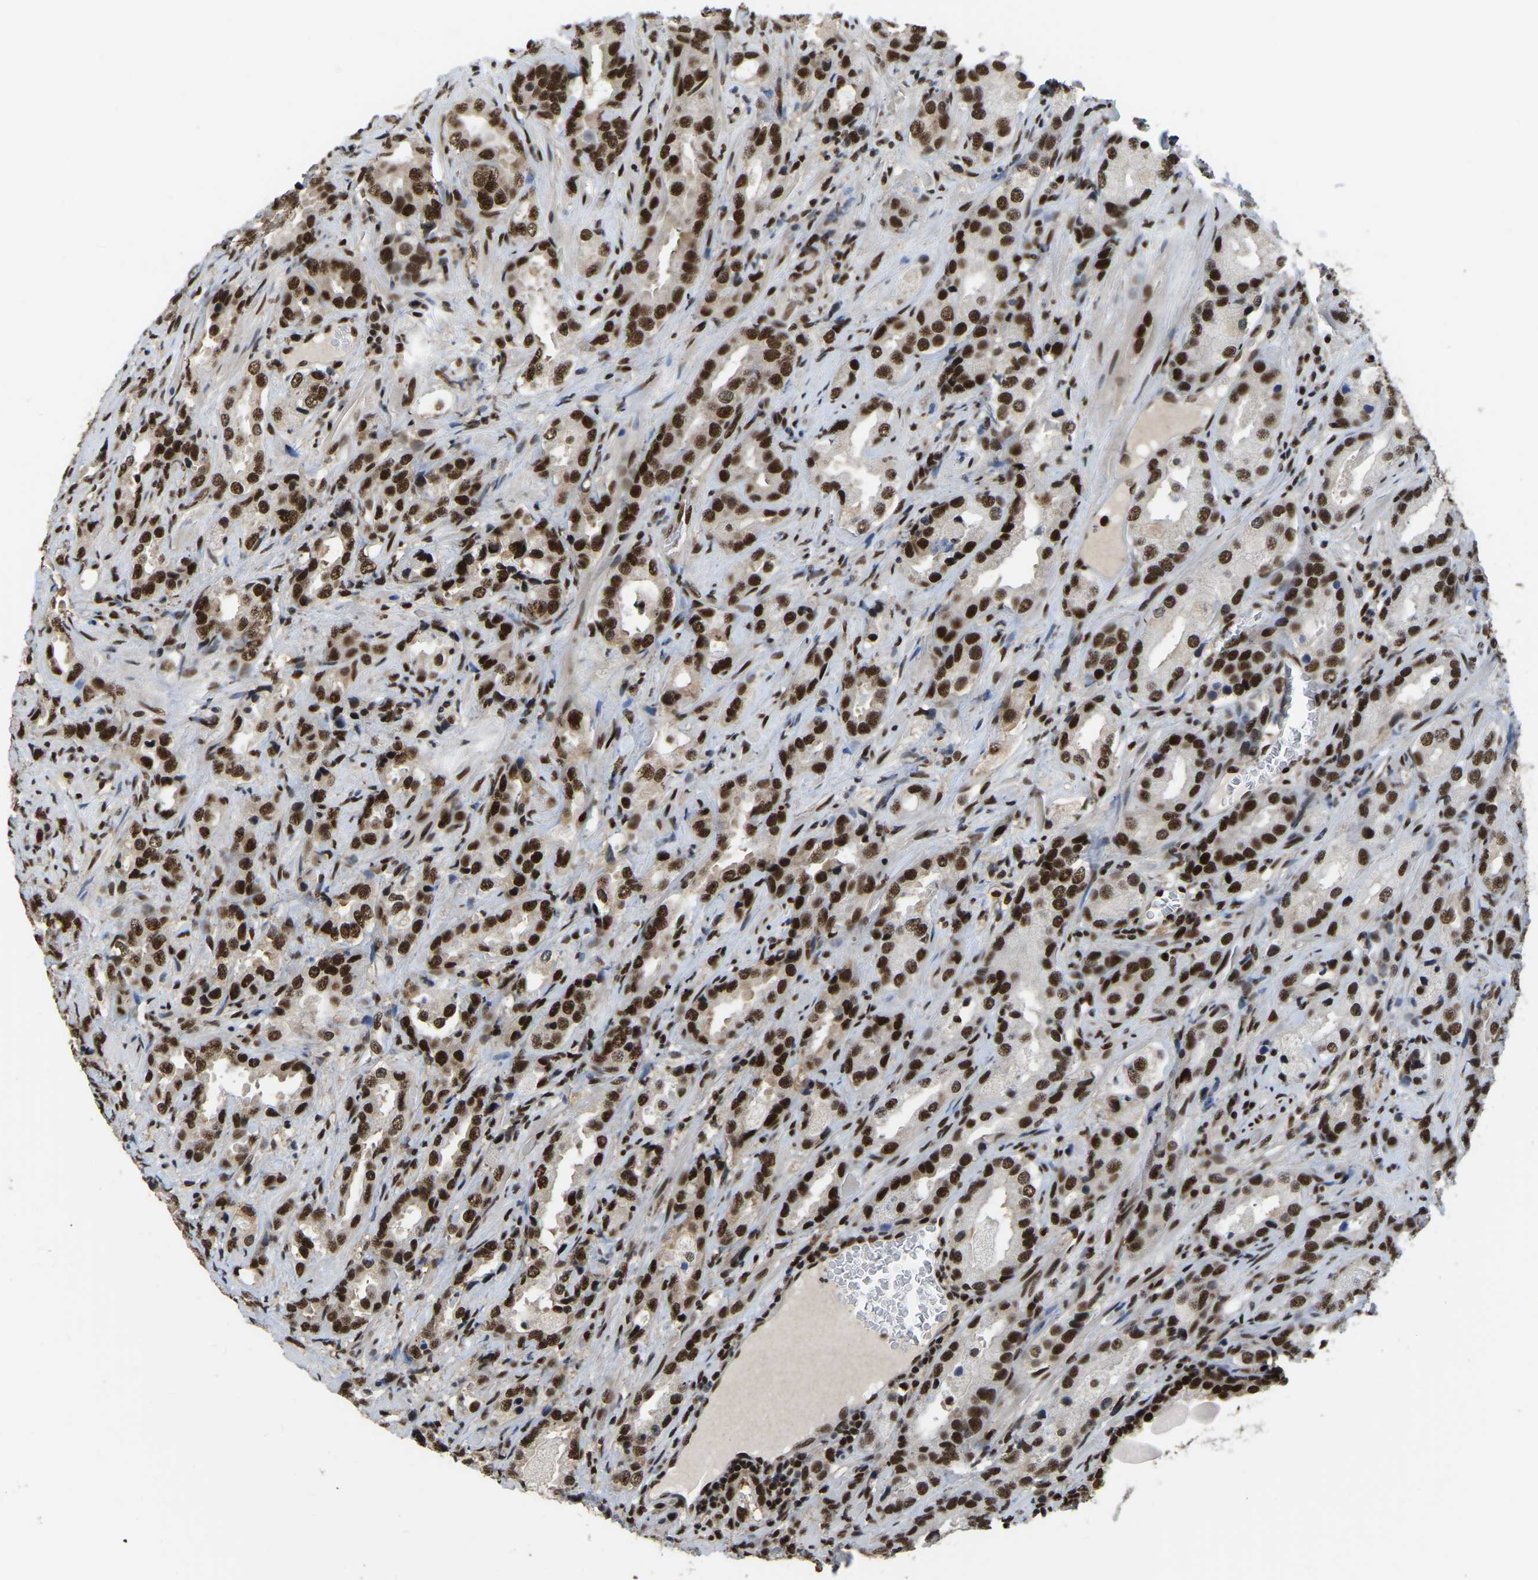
{"staining": {"intensity": "strong", "quantity": ">75%", "location": "nuclear"}, "tissue": "prostate cancer", "cell_type": "Tumor cells", "image_type": "cancer", "snomed": [{"axis": "morphology", "description": "Adenocarcinoma, High grade"}, {"axis": "topography", "description": "Prostate"}], "caption": "Immunohistochemical staining of human prostate cancer (adenocarcinoma (high-grade)) demonstrates high levels of strong nuclear protein staining in about >75% of tumor cells. The protein is stained brown, and the nuclei are stained in blue (DAB IHC with brightfield microscopy, high magnification).", "gene": "TBL1XR1", "patient": {"sex": "male", "age": 63}}